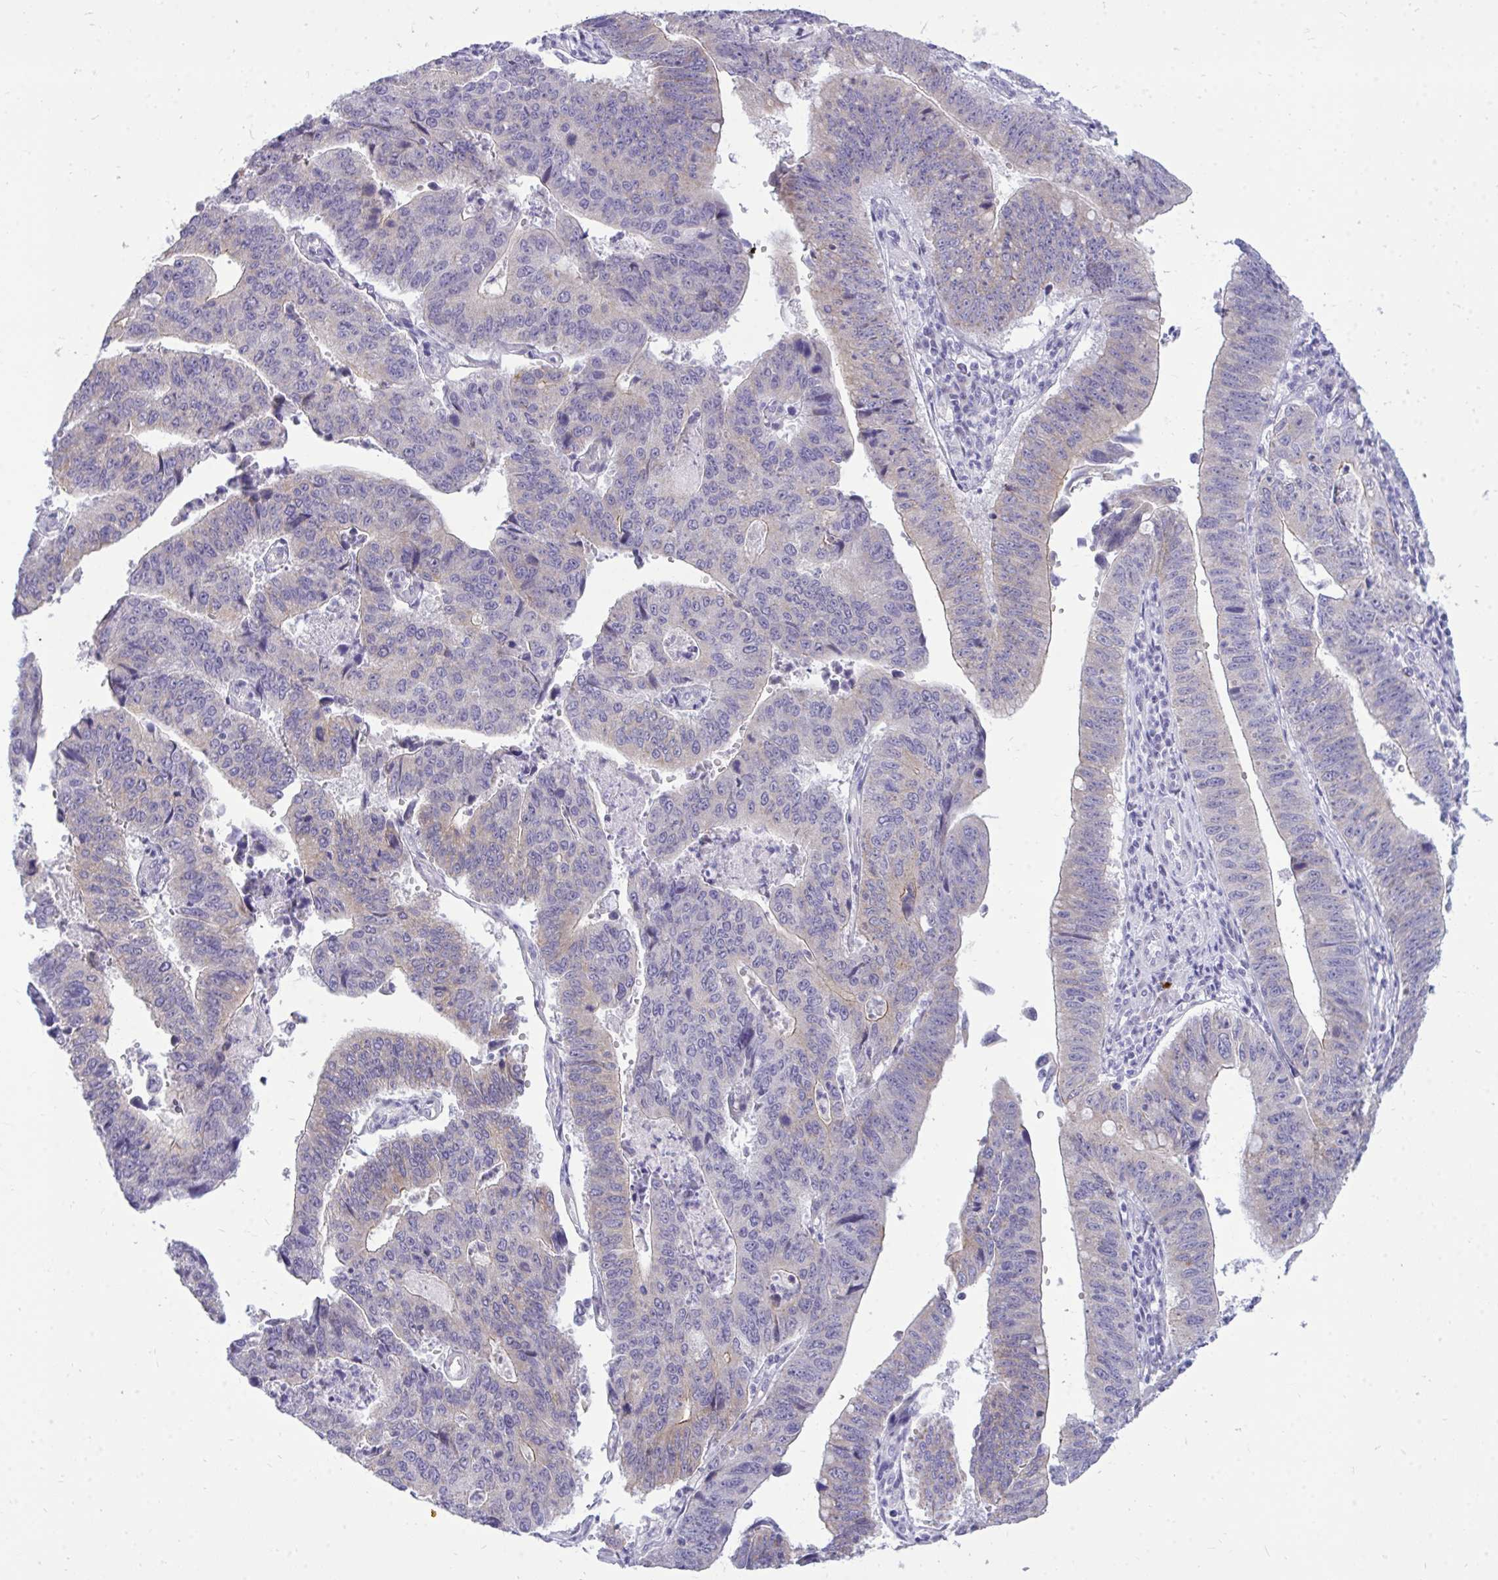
{"staining": {"intensity": "moderate", "quantity": "<25%", "location": "cytoplasmic/membranous"}, "tissue": "stomach cancer", "cell_type": "Tumor cells", "image_type": "cancer", "snomed": [{"axis": "morphology", "description": "Adenocarcinoma, NOS"}, {"axis": "topography", "description": "Stomach"}], "caption": "About <25% of tumor cells in human adenocarcinoma (stomach) exhibit moderate cytoplasmic/membranous protein expression as visualized by brown immunohistochemical staining.", "gene": "SPTBN2", "patient": {"sex": "male", "age": 59}}